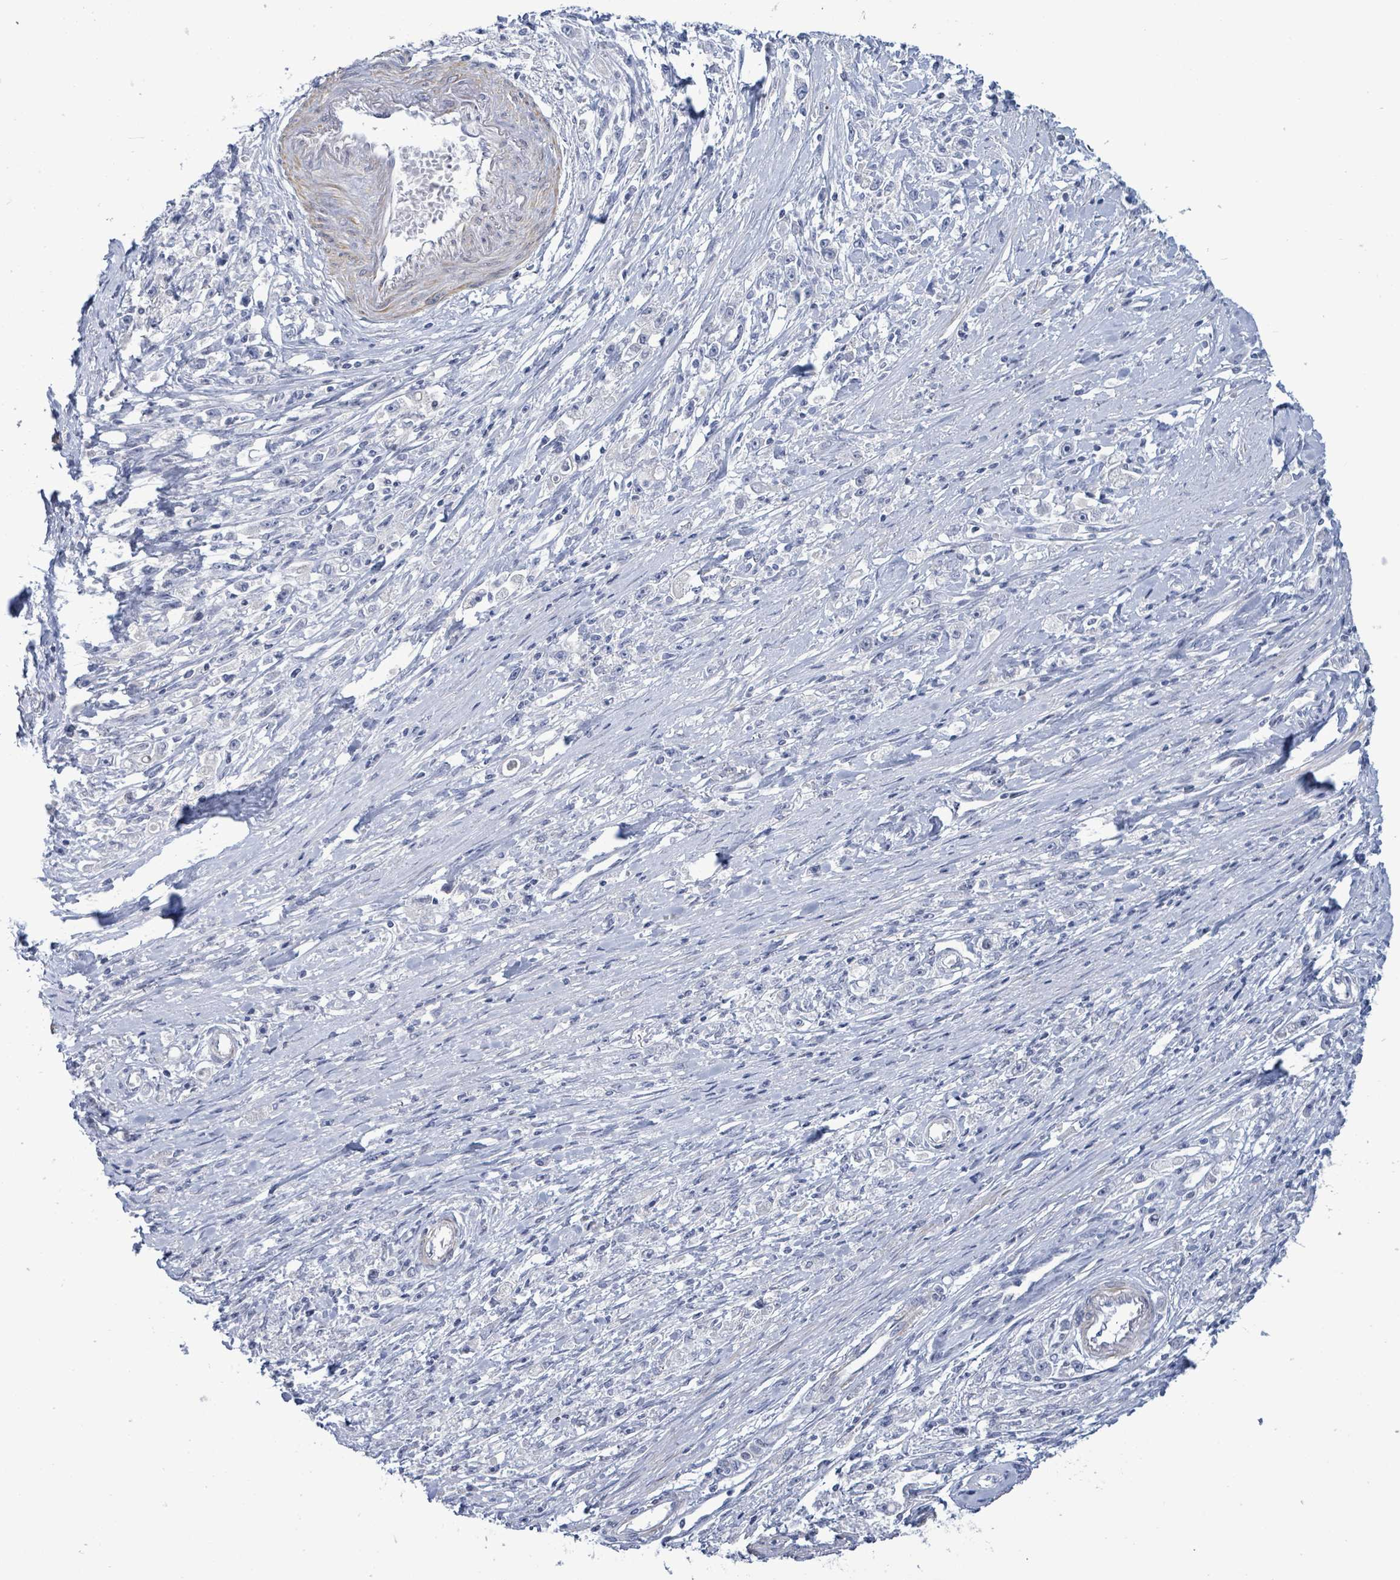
{"staining": {"intensity": "negative", "quantity": "none", "location": "none"}, "tissue": "stomach cancer", "cell_type": "Tumor cells", "image_type": "cancer", "snomed": [{"axis": "morphology", "description": "Adenocarcinoma, NOS"}, {"axis": "topography", "description": "Stomach"}], "caption": "Tumor cells show no significant expression in stomach adenocarcinoma.", "gene": "NTN3", "patient": {"sex": "female", "age": 59}}